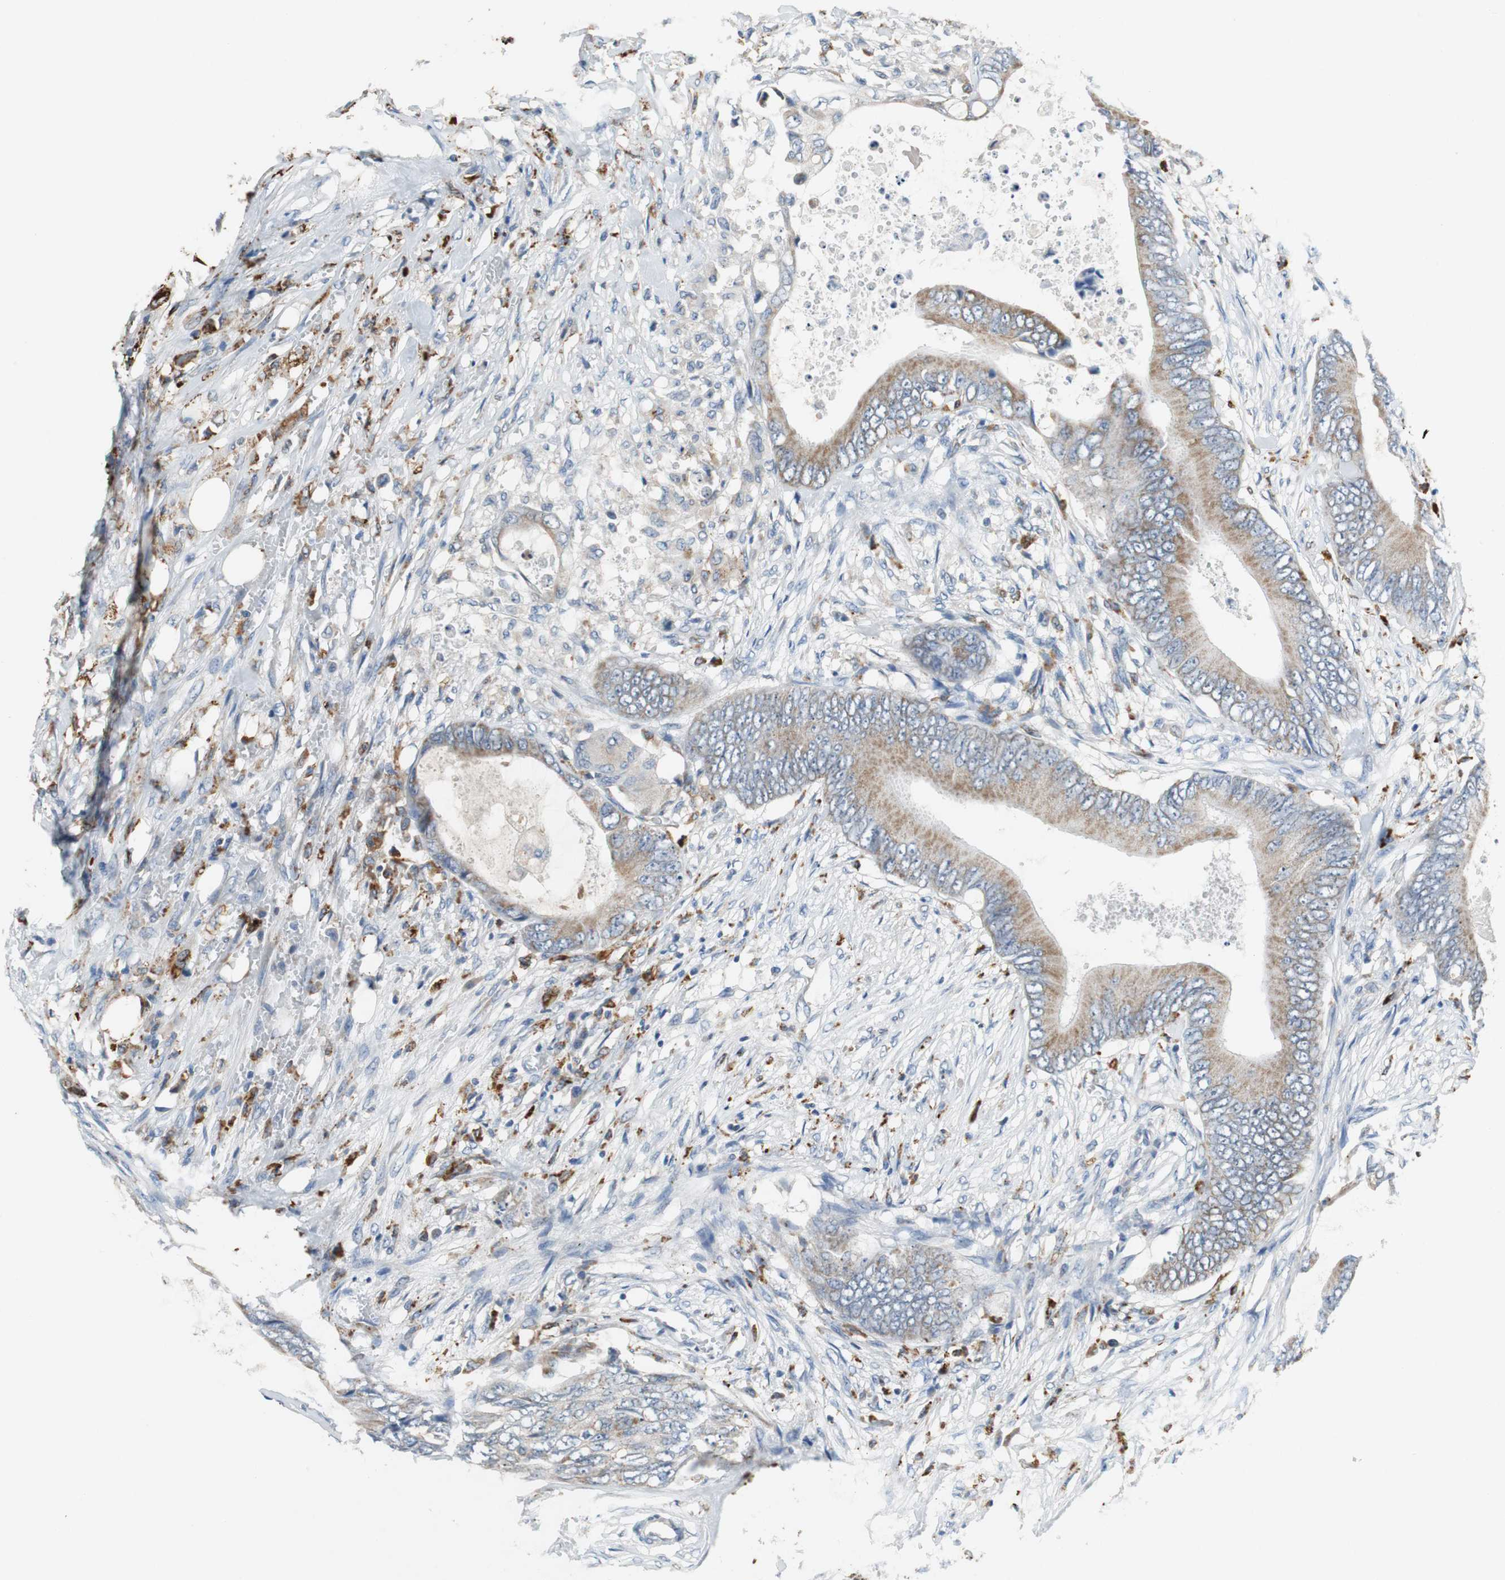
{"staining": {"intensity": "weak", "quantity": "25%-75%", "location": "cytoplasmic/membranous"}, "tissue": "colorectal cancer", "cell_type": "Tumor cells", "image_type": "cancer", "snomed": [{"axis": "morphology", "description": "Normal tissue, NOS"}, {"axis": "morphology", "description": "Adenocarcinoma, NOS"}, {"axis": "topography", "description": "Rectum"}, {"axis": "topography", "description": "Peripheral nerve tissue"}], "caption": "A high-resolution micrograph shows immunohistochemistry (IHC) staining of colorectal adenocarcinoma, which reveals weak cytoplasmic/membranous expression in approximately 25%-75% of tumor cells.", "gene": "NLGN1", "patient": {"sex": "female", "age": 77}}